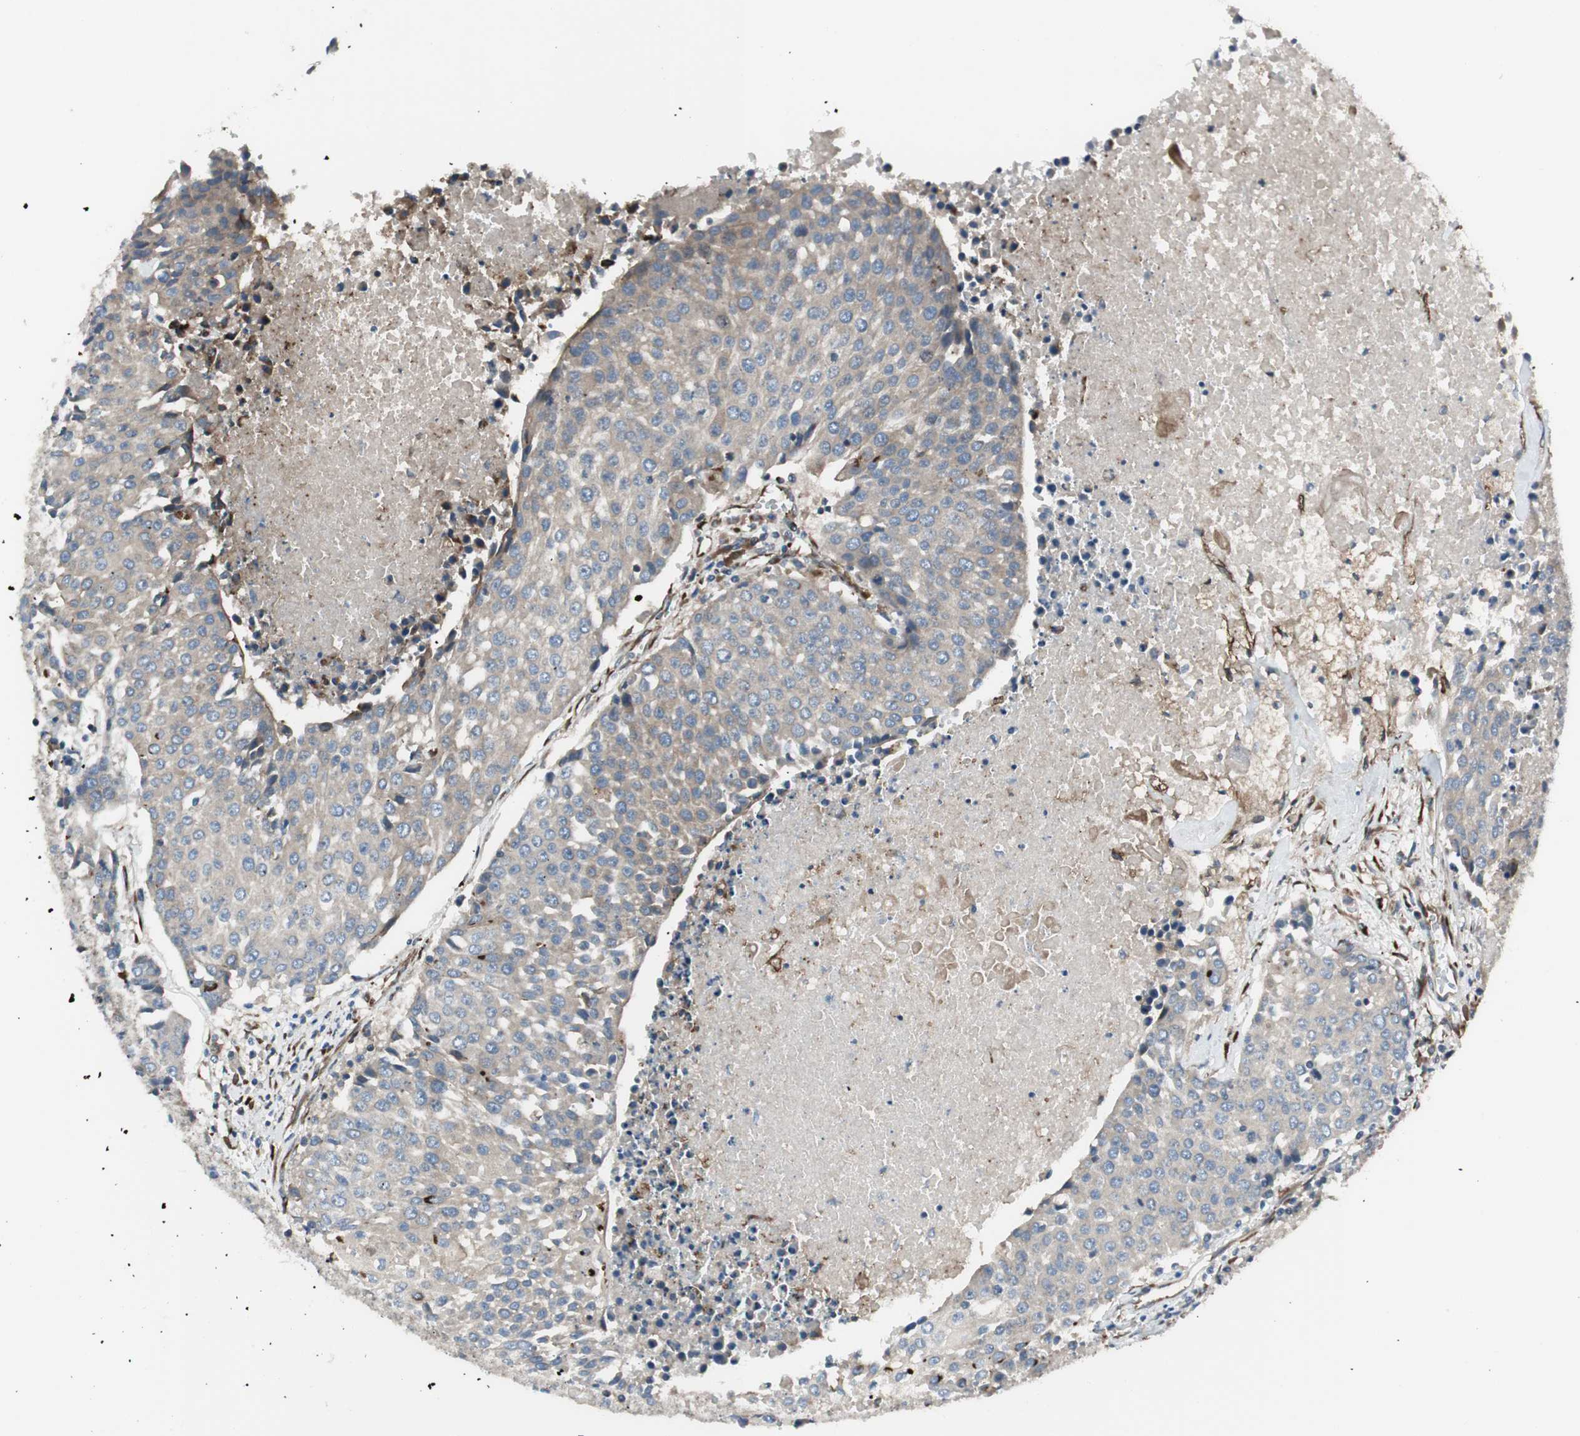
{"staining": {"intensity": "weak", "quantity": ">75%", "location": "cytoplasmic/membranous"}, "tissue": "urothelial cancer", "cell_type": "Tumor cells", "image_type": "cancer", "snomed": [{"axis": "morphology", "description": "Urothelial carcinoma, High grade"}, {"axis": "topography", "description": "Urinary bladder"}], "caption": "Immunohistochemical staining of urothelial cancer reveals weak cytoplasmic/membranous protein positivity in approximately >75% of tumor cells. Using DAB (brown) and hematoxylin (blue) stains, captured at high magnification using brightfield microscopy.", "gene": "PRKG1", "patient": {"sex": "female", "age": 85}}